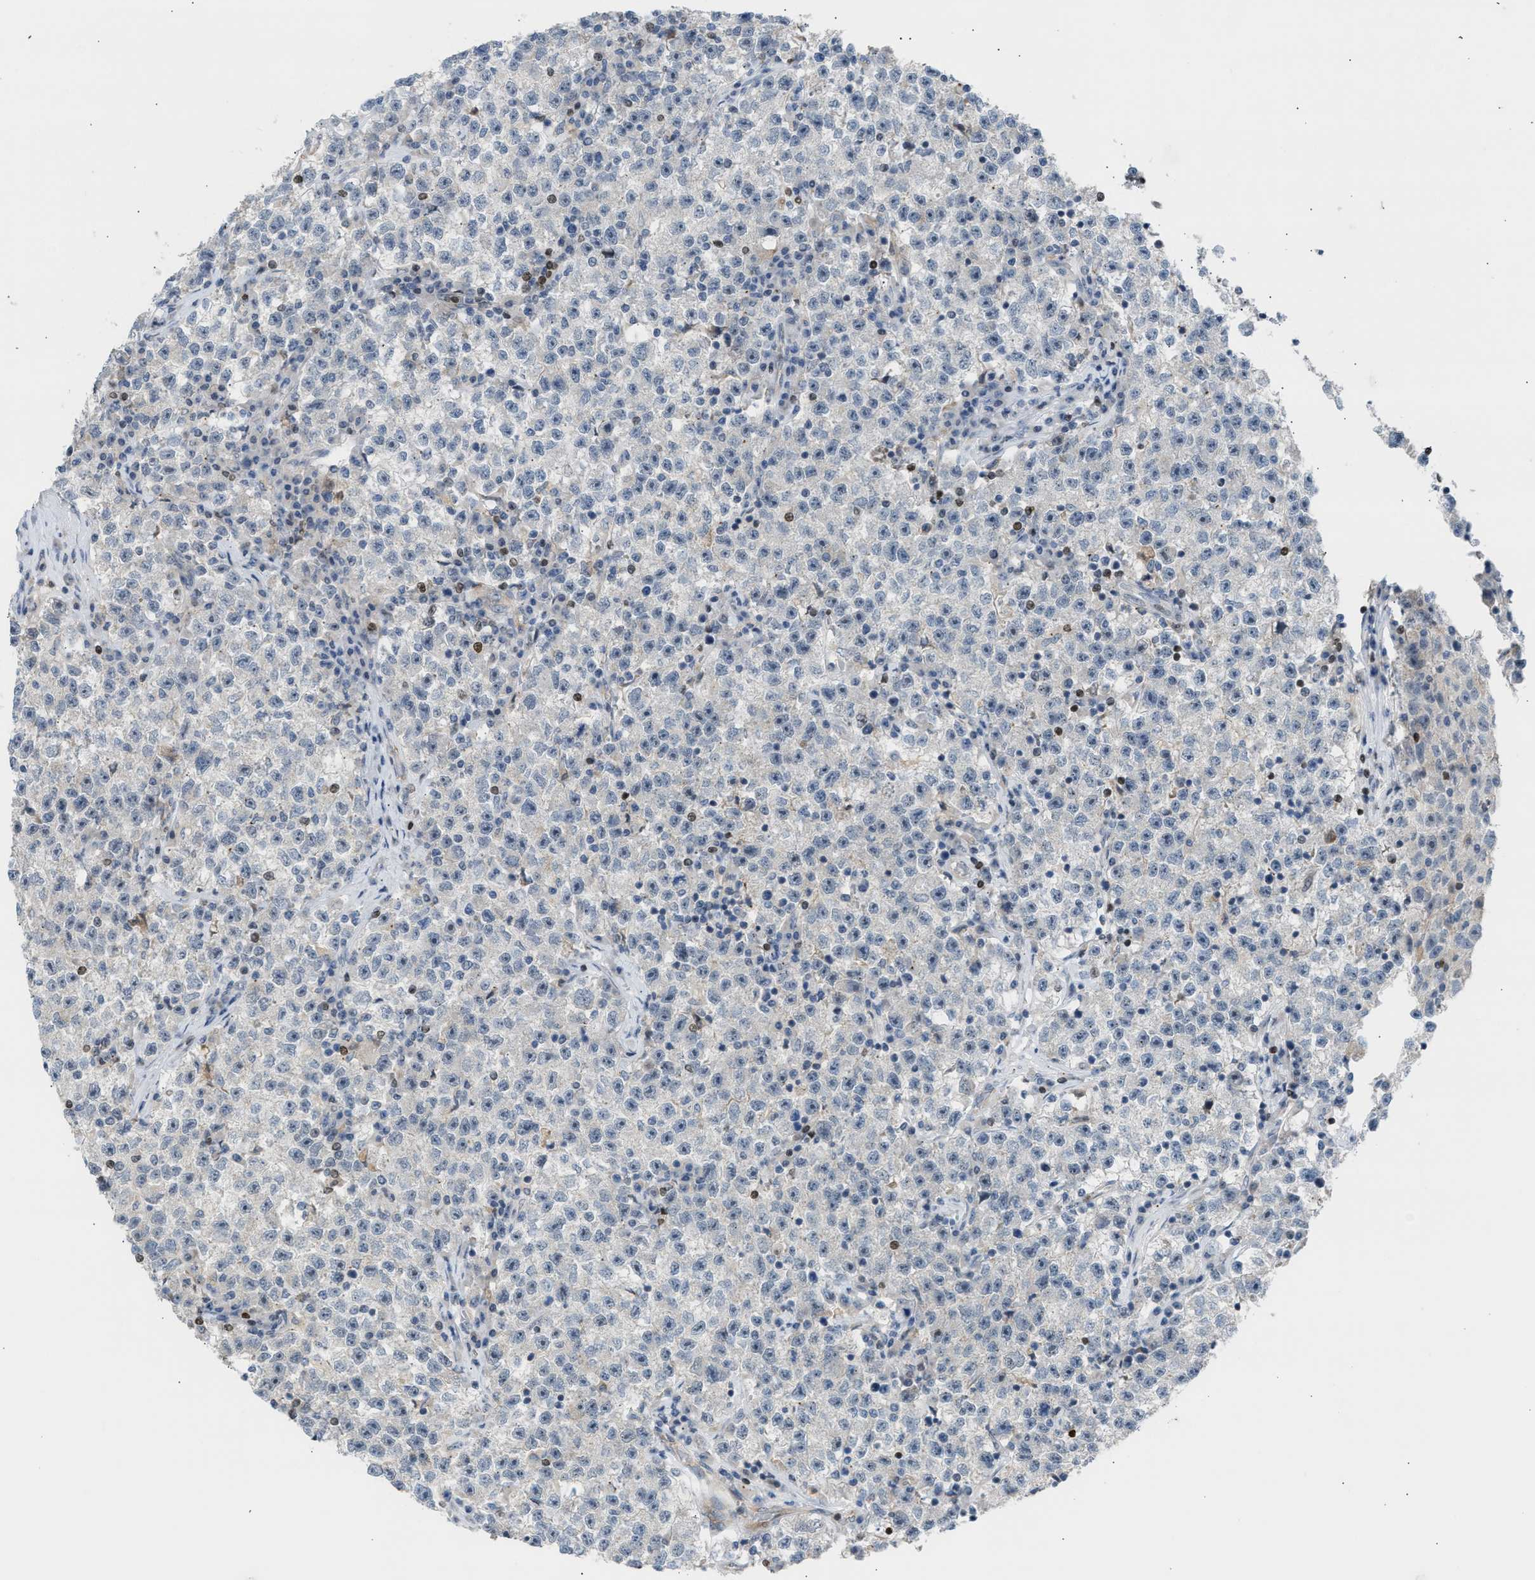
{"staining": {"intensity": "negative", "quantity": "none", "location": "none"}, "tissue": "testis cancer", "cell_type": "Tumor cells", "image_type": "cancer", "snomed": [{"axis": "morphology", "description": "Seminoma, NOS"}, {"axis": "topography", "description": "Testis"}], "caption": "The histopathology image reveals no significant positivity in tumor cells of testis cancer (seminoma).", "gene": "NPS", "patient": {"sex": "male", "age": 22}}